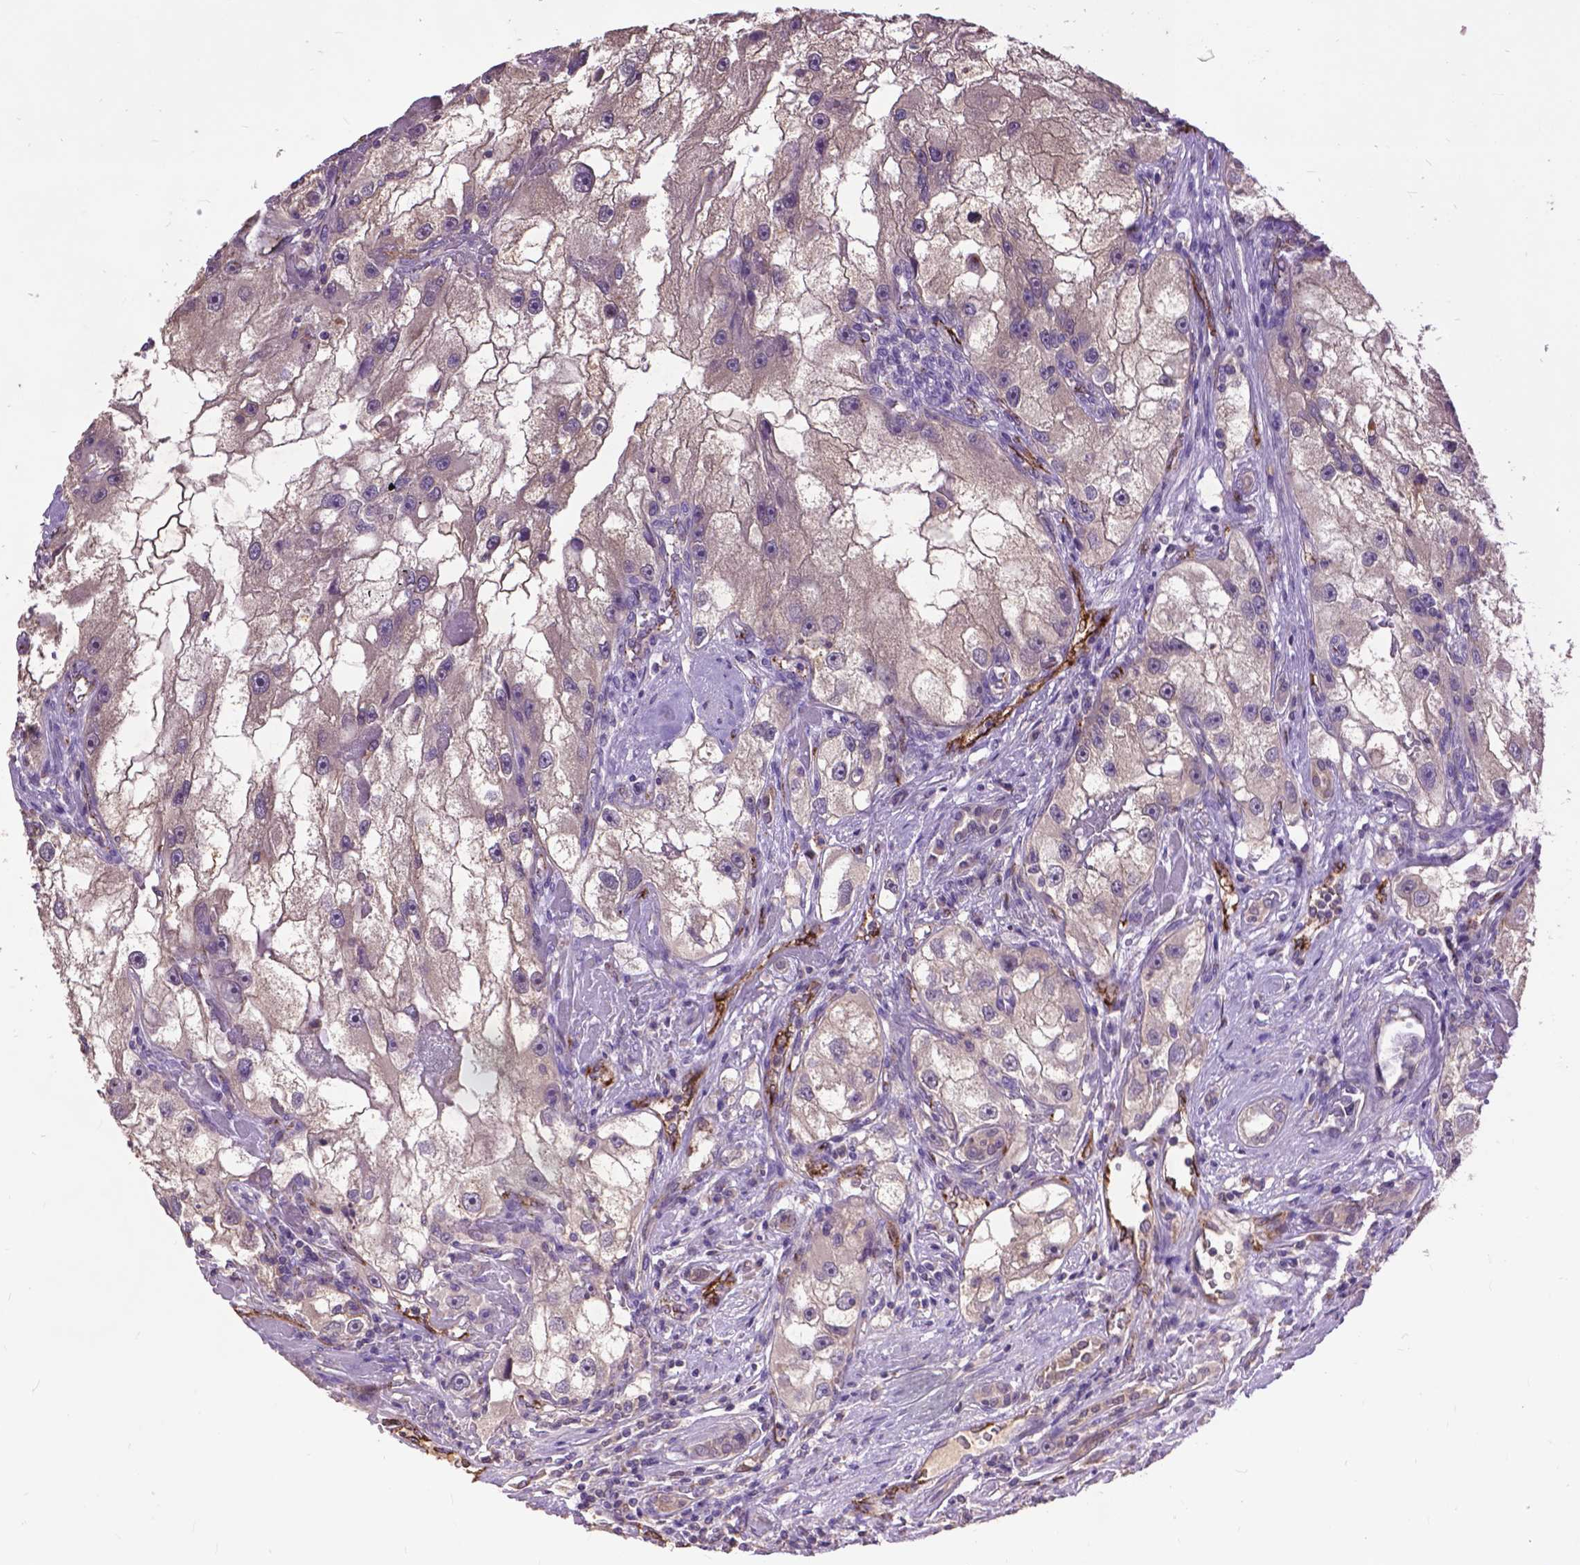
{"staining": {"intensity": "negative", "quantity": "none", "location": "none"}, "tissue": "renal cancer", "cell_type": "Tumor cells", "image_type": "cancer", "snomed": [{"axis": "morphology", "description": "Adenocarcinoma, NOS"}, {"axis": "topography", "description": "Kidney"}], "caption": "DAB immunohistochemical staining of renal cancer (adenocarcinoma) reveals no significant expression in tumor cells.", "gene": "ZNF337", "patient": {"sex": "male", "age": 63}}